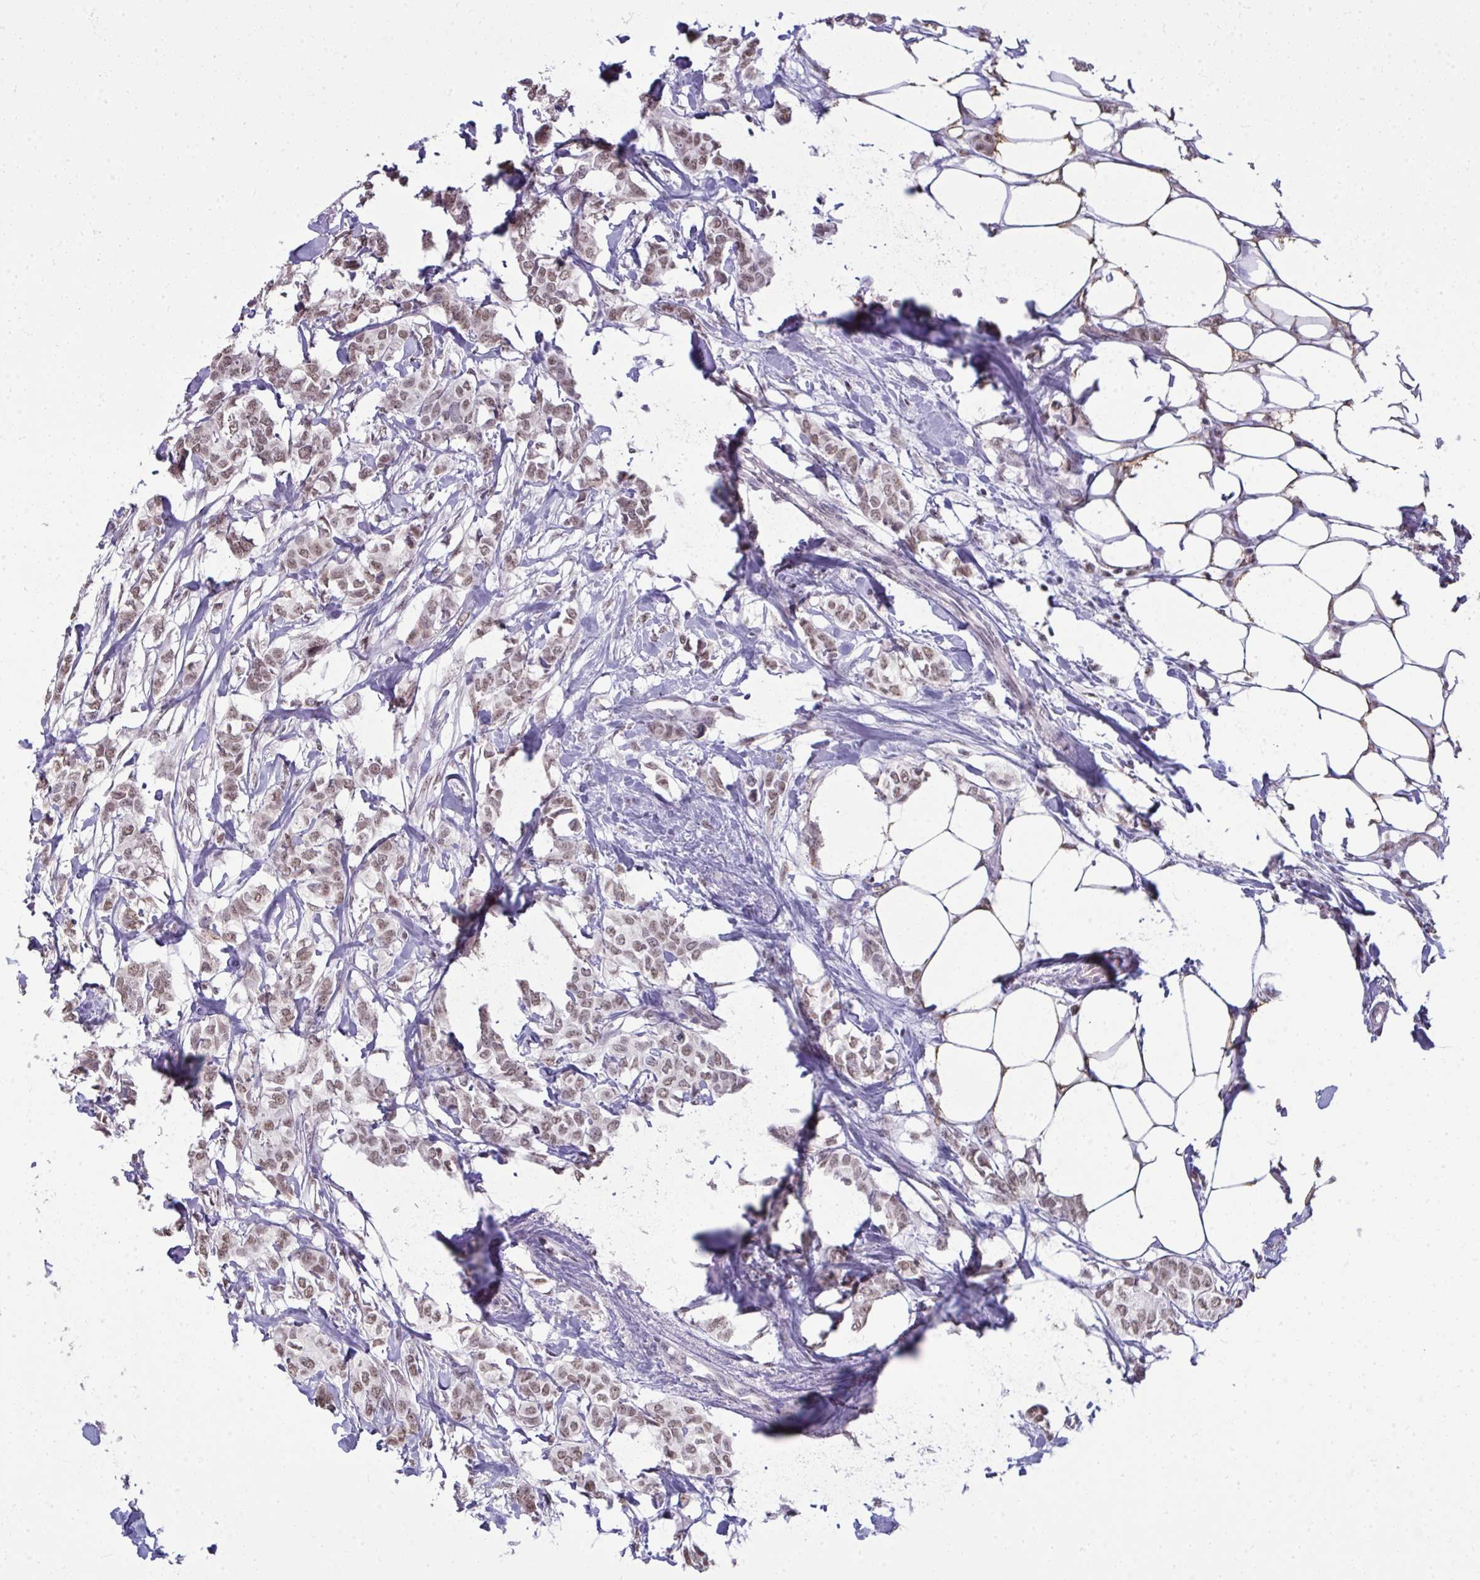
{"staining": {"intensity": "moderate", "quantity": ">75%", "location": "nuclear"}, "tissue": "breast cancer", "cell_type": "Tumor cells", "image_type": "cancer", "snomed": [{"axis": "morphology", "description": "Duct carcinoma"}, {"axis": "topography", "description": "Breast"}], "caption": "Immunohistochemistry histopathology image of breast intraductal carcinoma stained for a protein (brown), which exhibits medium levels of moderate nuclear expression in about >75% of tumor cells.", "gene": "NPPA", "patient": {"sex": "female", "age": 62}}